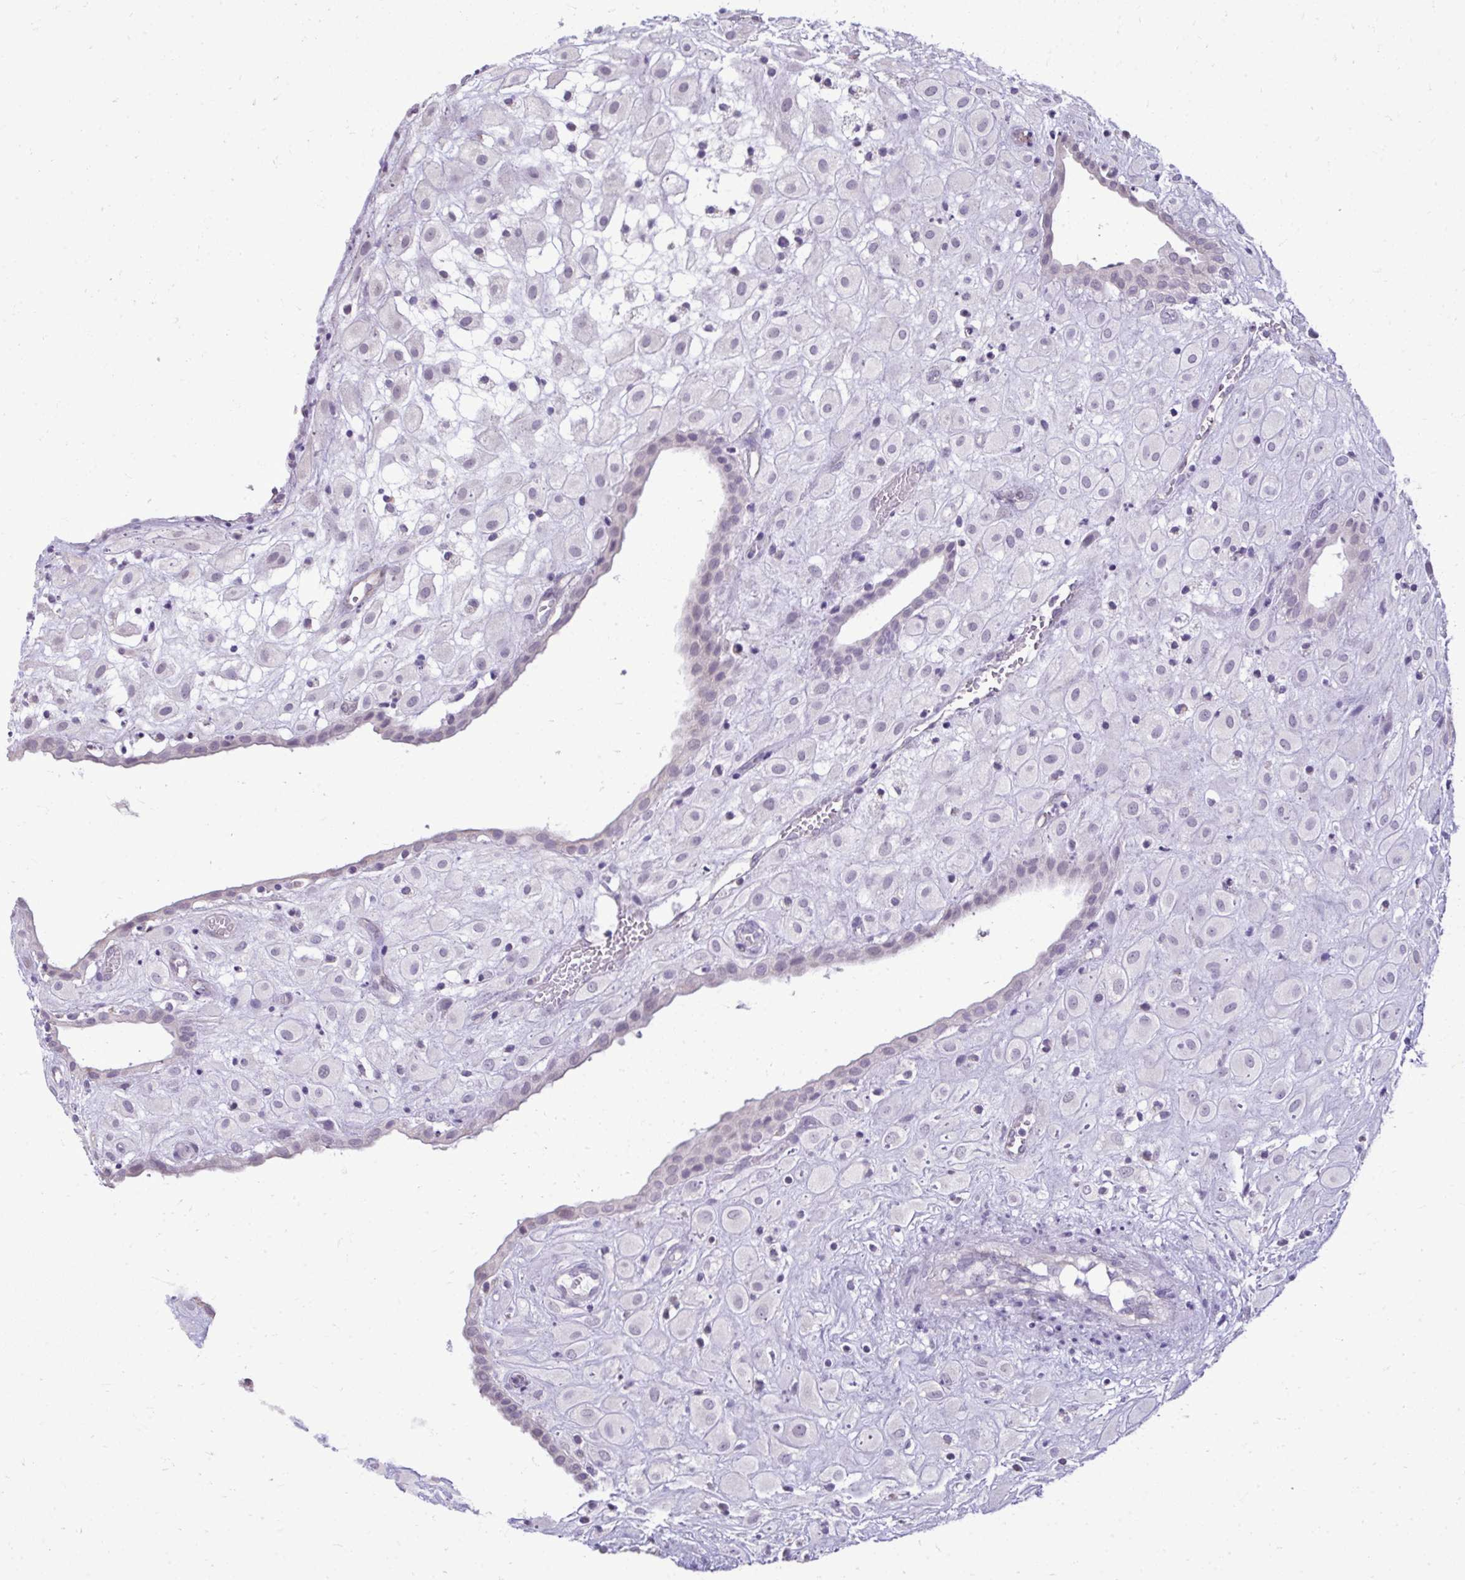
{"staining": {"intensity": "negative", "quantity": "none", "location": "none"}, "tissue": "placenta", "cell_type": "Decidual cells", "image_type": "normal", "snomed": [{"axis": "morphology", "description": "Normal tissue, NOS"}, {"axis": "topography", "description": "Placenta"}], "caption": "A high-resolution image shows immunohistochemistry staining of normal placenta, which displays no significant expression in decidual cells. Brightfield microscopy of IHC stained with DAB (brown) and hematoxylin (blue), captured at high magnification.", "gene": "NPPA", "patient": {"sex": "female", "age": 24}}